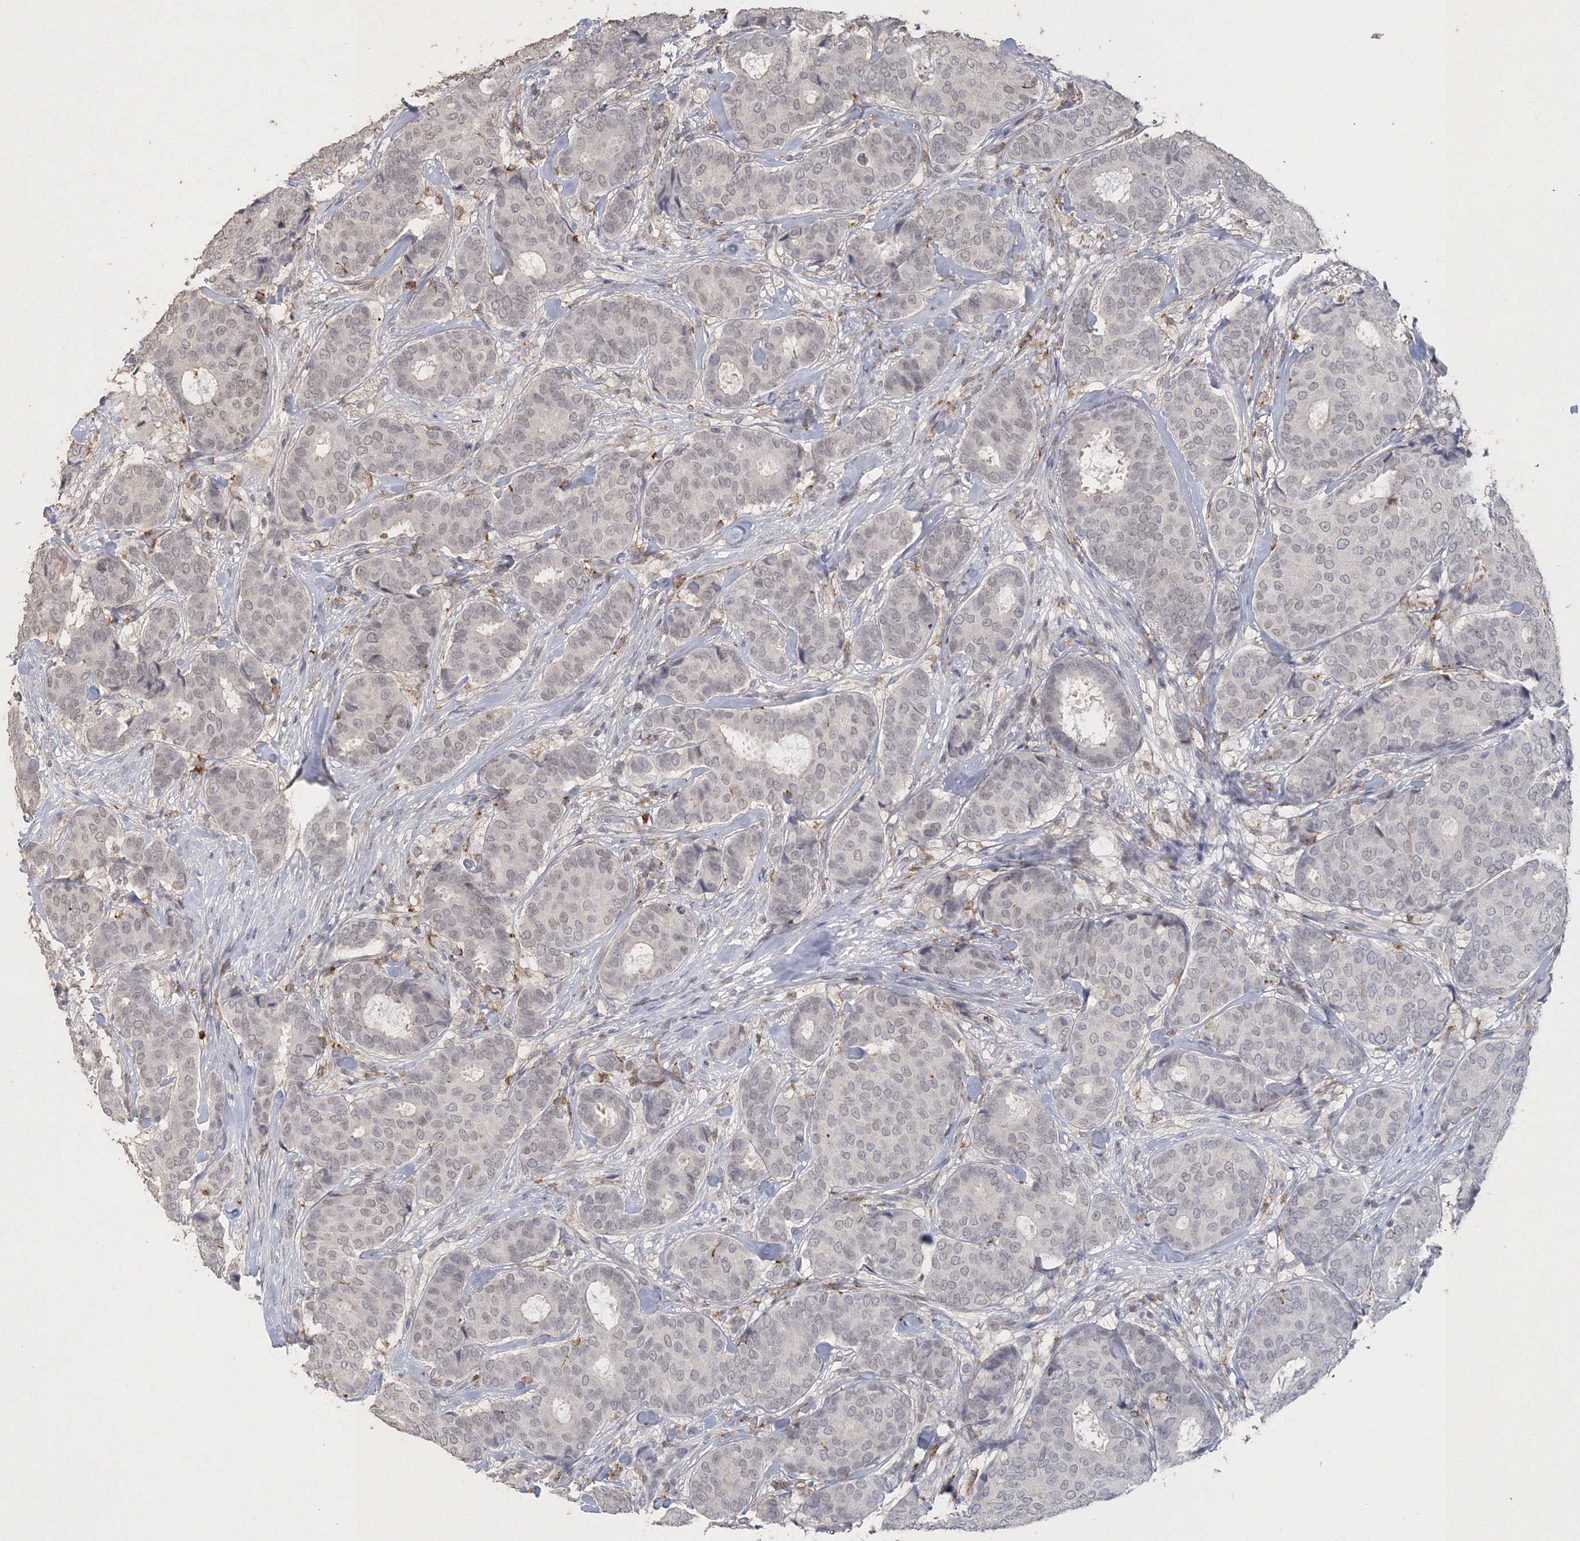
{"staining": {"intensity": "negative", "quantity": "none", "location": "none"}, "tissue": "breast cancer", "cell_type": "Tumor cells", "image_type": "cancer", "snomed": [{"axis": "morphology", "description": "Duct carcinoma"}, {"axis": "topography", "description": "Breast"}], "caption": "This is an IHC micrograph of breast cancer (invasive ductal carcinoma). There is no expression in tumor cells.", "gene": "UIMC1", "patient": {"sex": "female", "age": 75}}